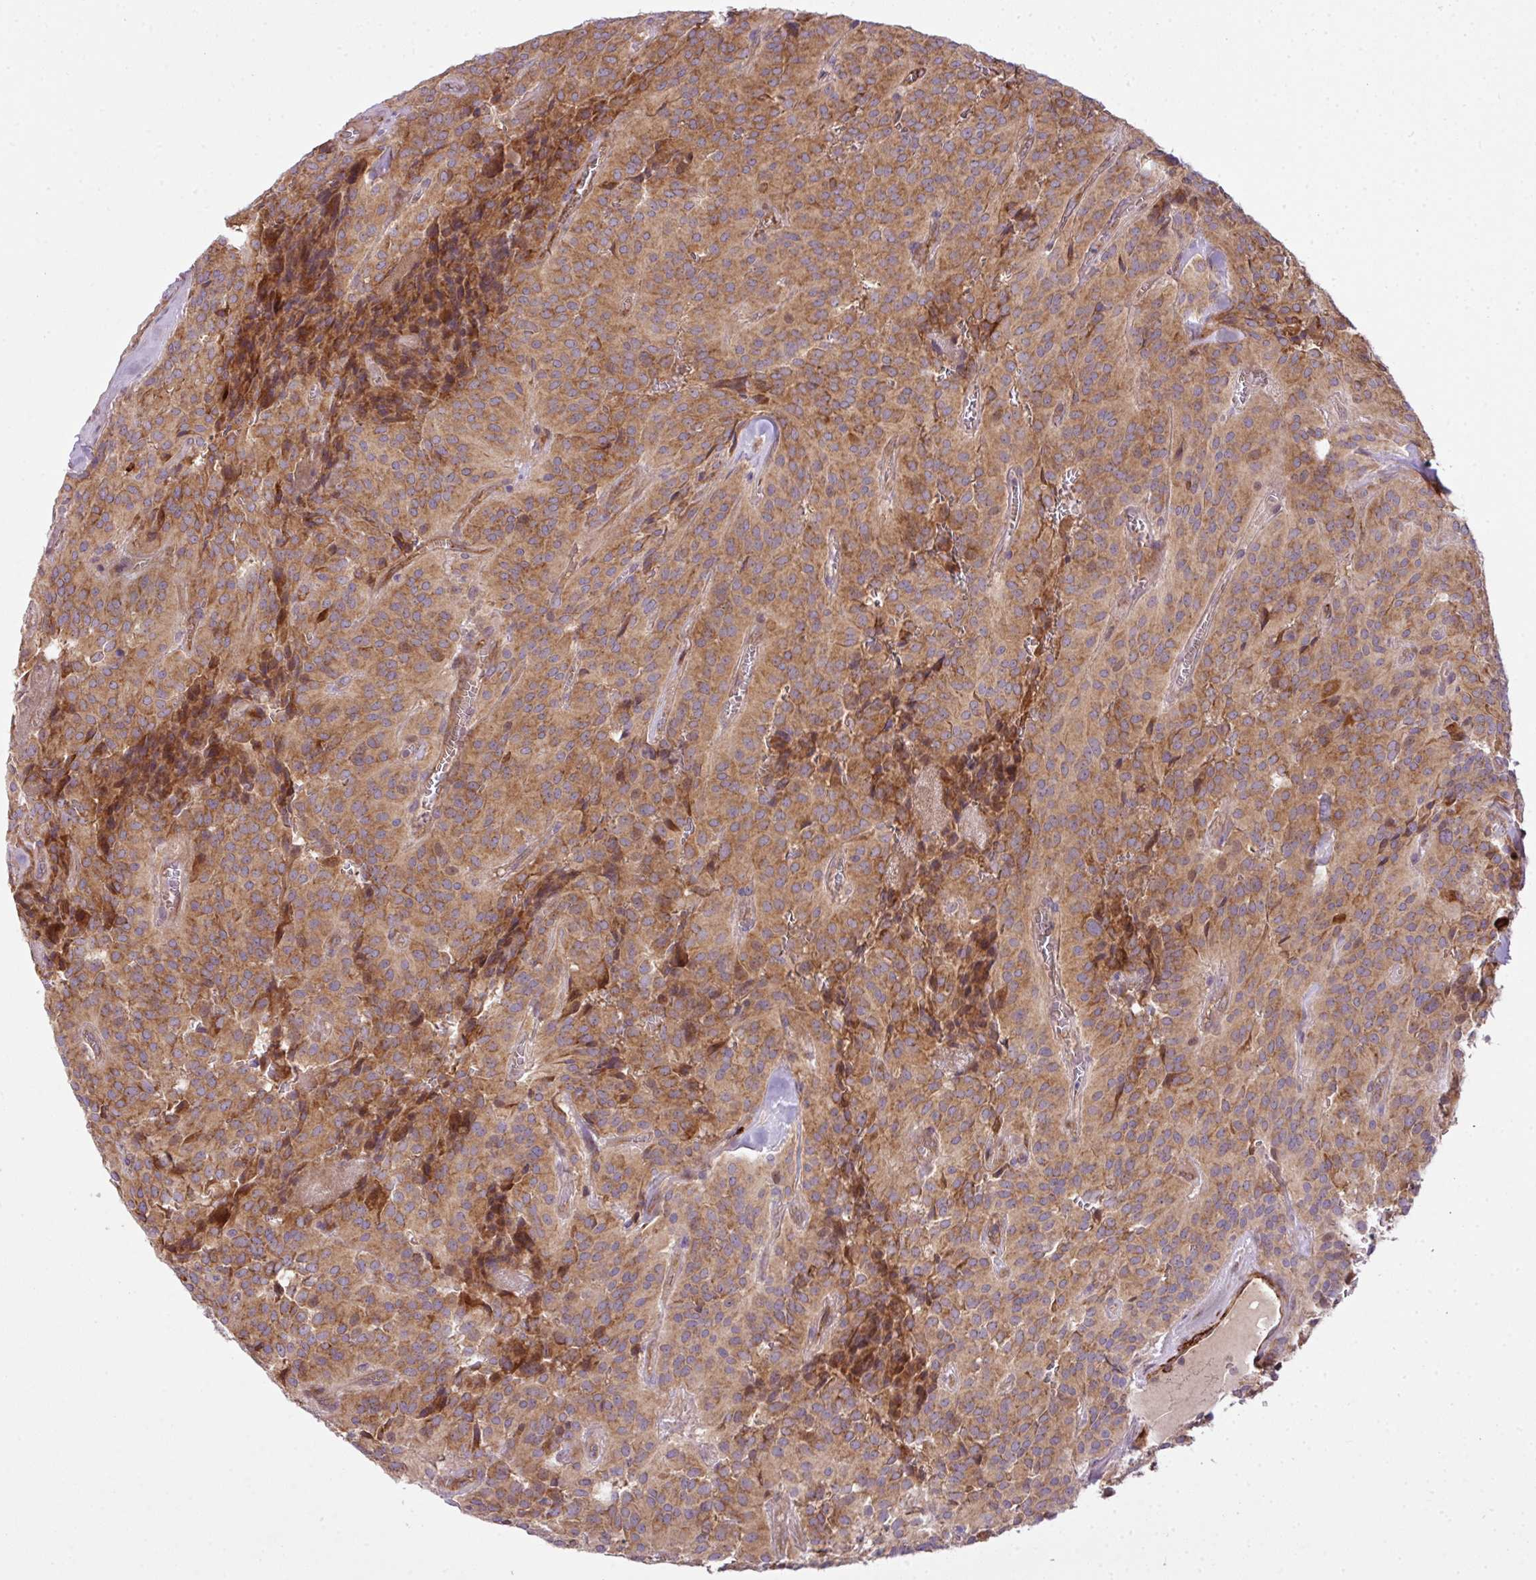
{"staining": {"intensity": "moderate", "quantity": ">75%", "location": "cytoplasmic/membranous"}, "tissue": "glioma", "cell_type": "Tumor cells", "image_type": "cancer", "snomed": [{"axis": "morphology", "description": "Glioma, malignant, Low grade"}, {"axis": "topography", "description": "Brain"}], "caption": "Human low-grade glioma (malignant) stained for a protein (brown) displays moderate cytoplasmic/membranous positive expression in approximately >75% of tumor cells.", "gene": "COX18", "patient": {"sex": "male", "age": 42}}